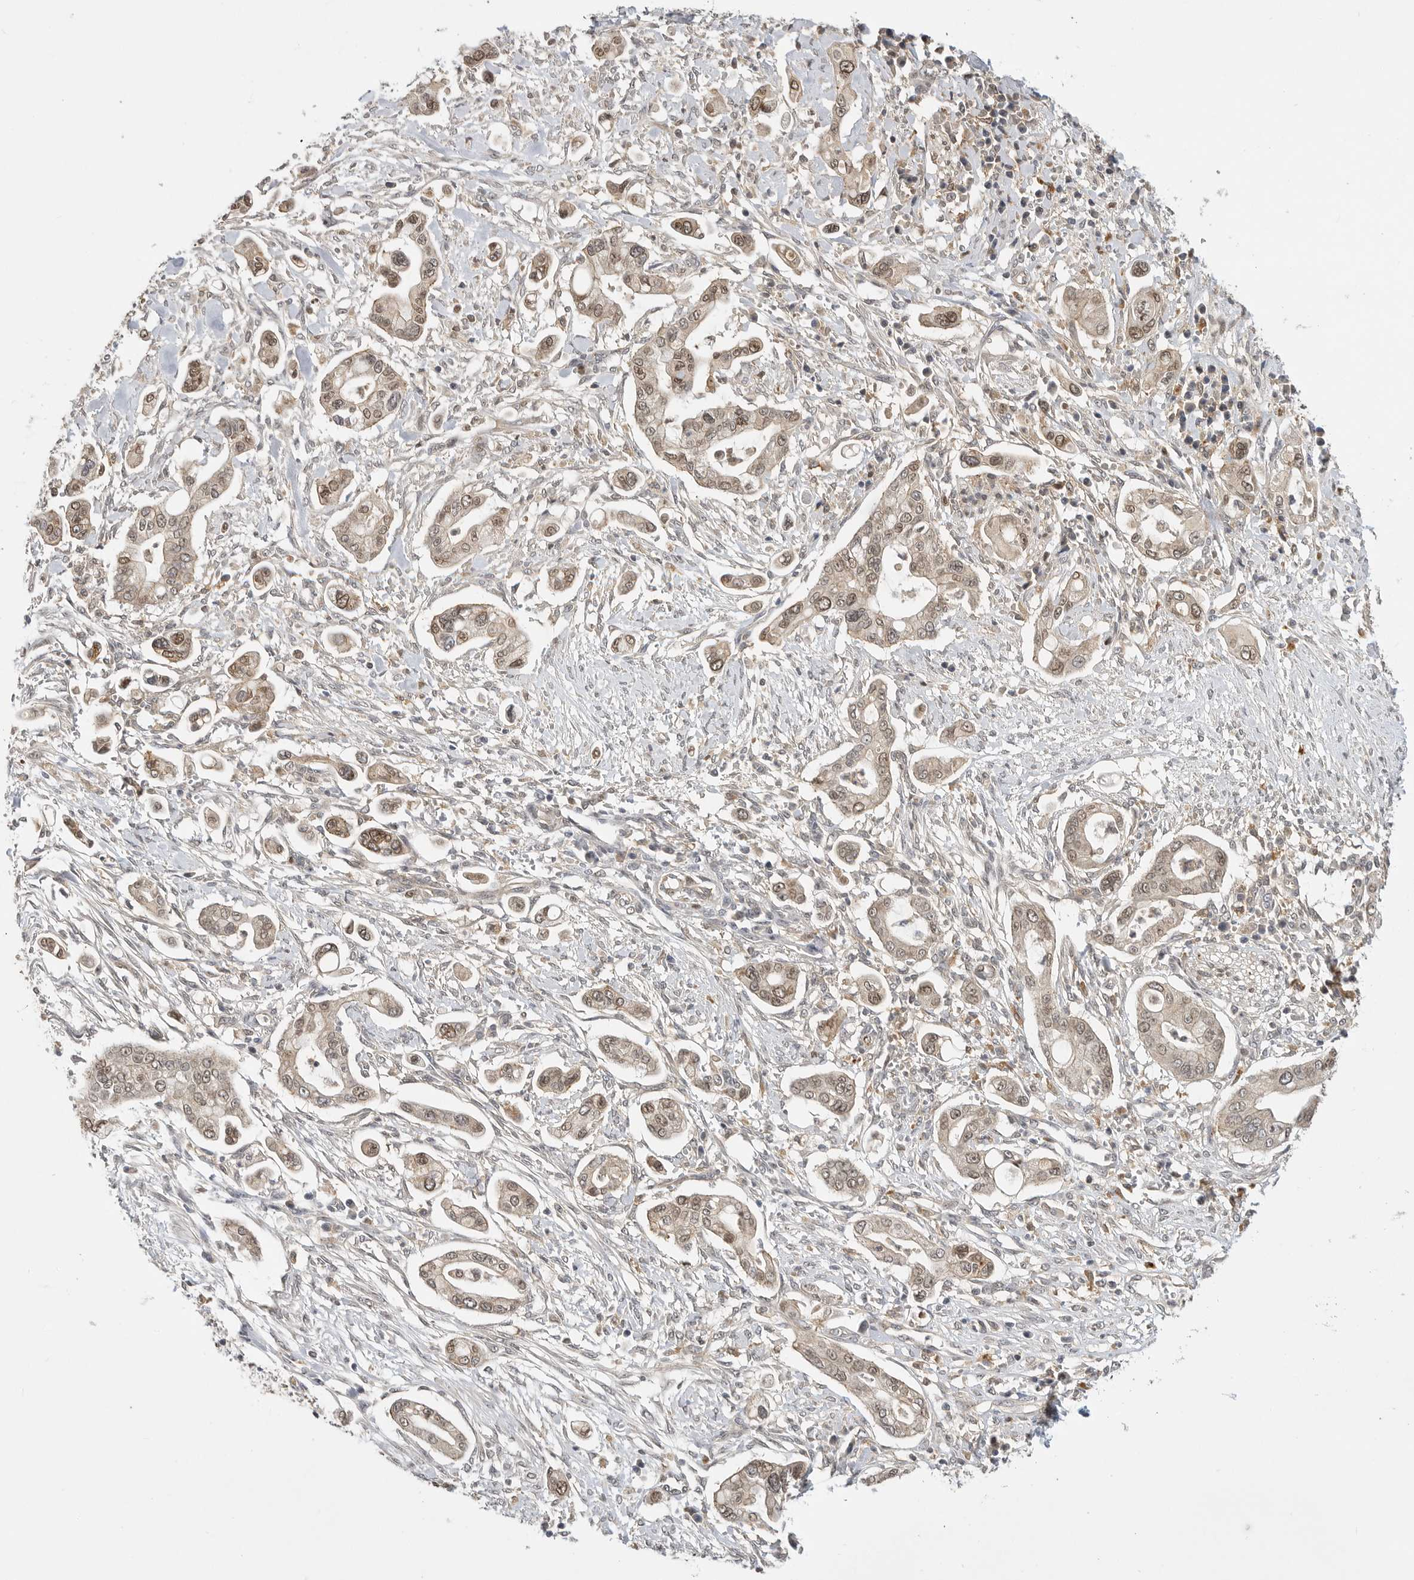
{"staining": {"intensity": "weak", "quantity": ">75%", "location": "cytoplasmic/membranous,nuclear"}, "tissue": "pancreatic cancer", "cell_type": "Tumor cells", "image_type": "cancer", "snomed": [{"axis": "morphology", "description": "Adenocarcinoma, NOS"}, {"axis": "topography", "description": "Pancreas"}], "caption": "An immunohistochemistry photomicrograph of tumor tissue is shown. Protein staining in brown labels weak cytoplasmic/membranous and nuclear positivity in pancreatic cancer within tumor cells.", "gene": "CSNK1G3", "patient": {"sex": "male", "age": 68}}